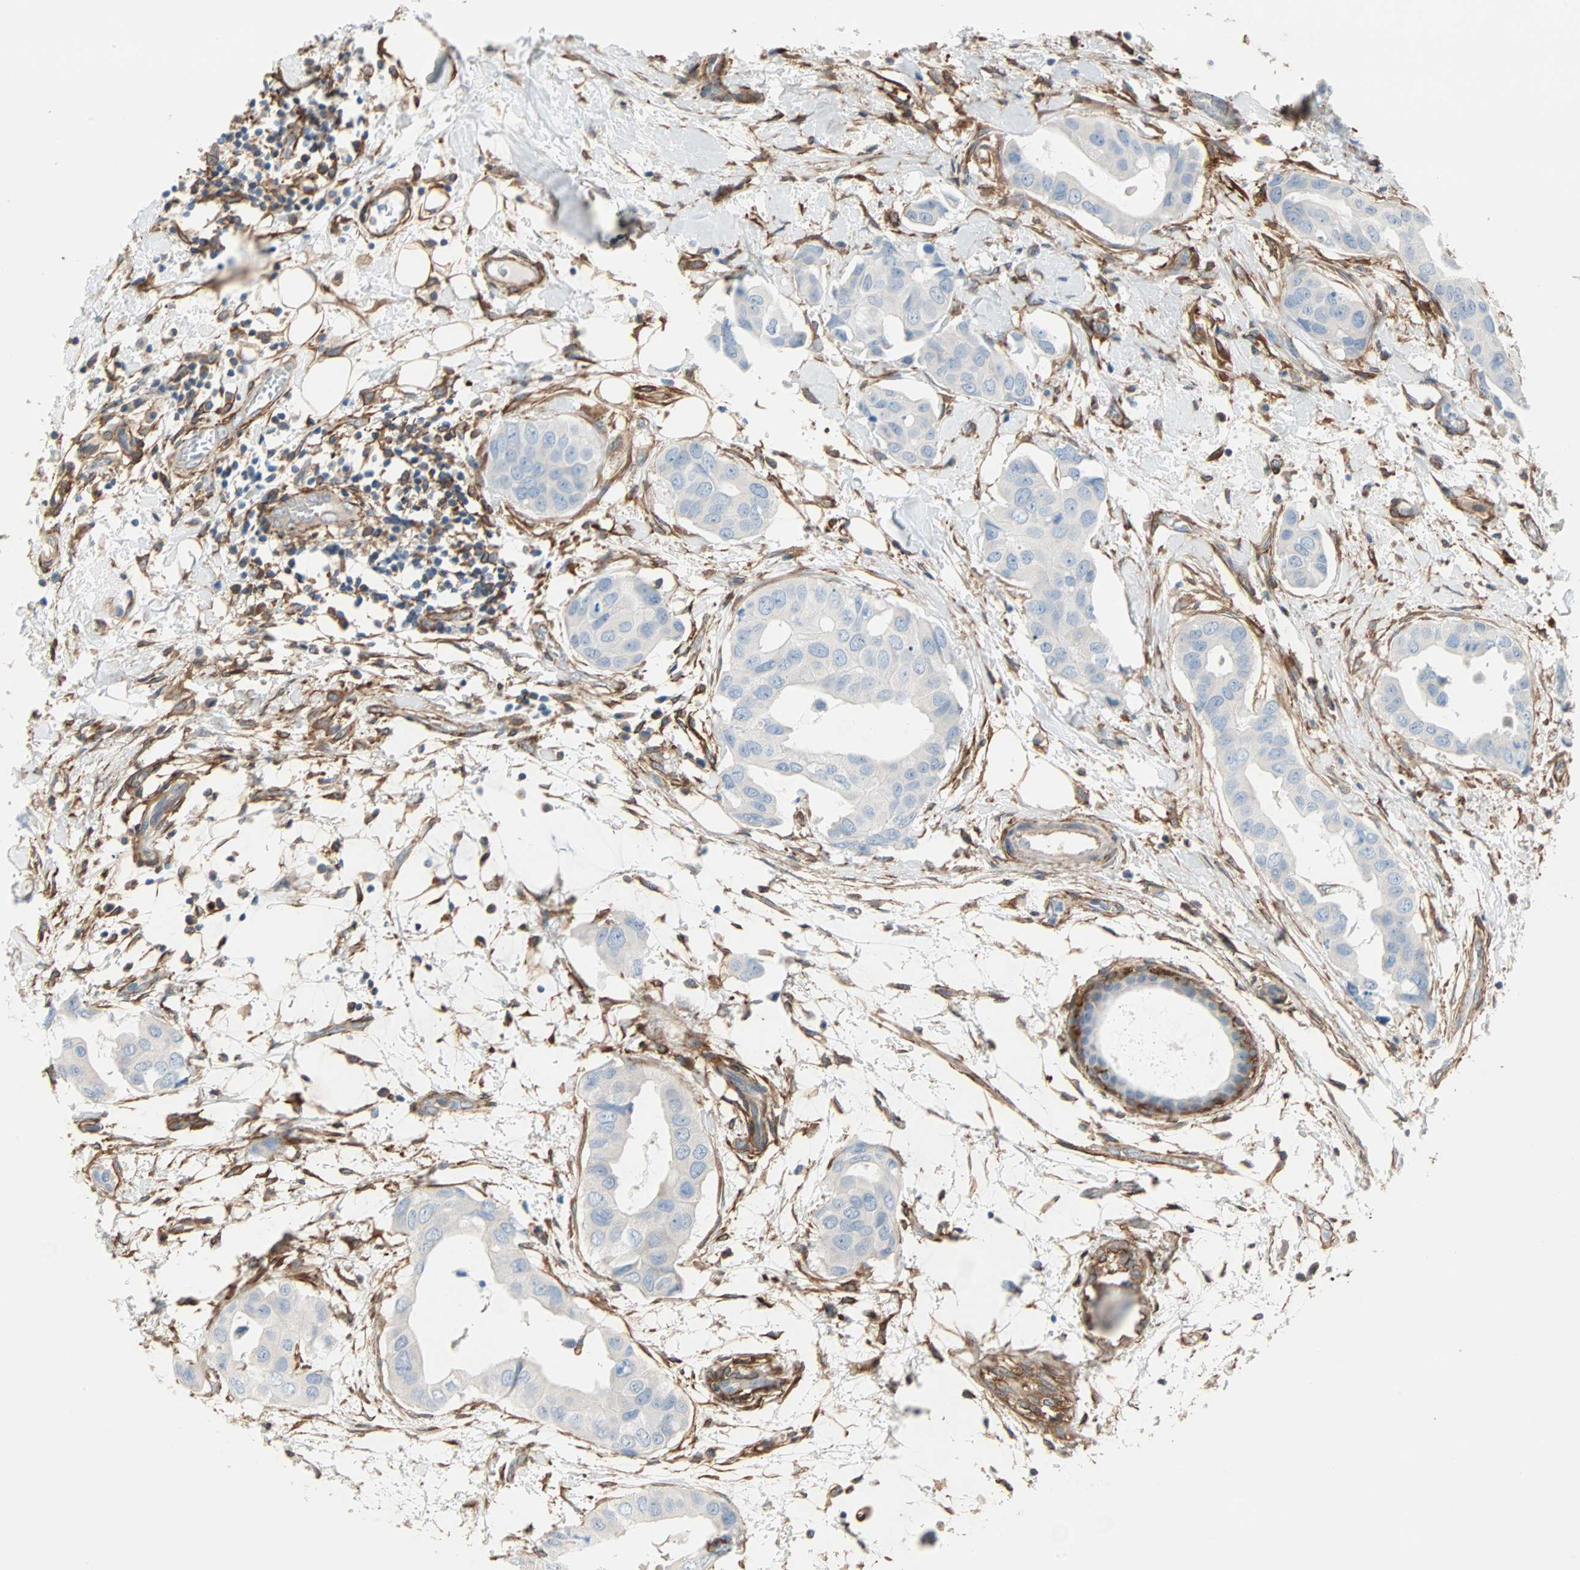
{"staining": {"intensity": "negative", "quantity": "none", "location": "none"}, "tissue": "breast cancer", "cell_type": "Tumor cells", "image_type": "cancer", "snomed": [{"axis": "morphology", "description": "Duct carcinoma"}, {"axis": "topography", "description": "Breast"}], "caption": "Tumor cells are negative for protein expression in human breast cancer. Nuclei are stained in blue.", "gene": "EPB41L2", "patient": {"sex": "female", "age": 40}}